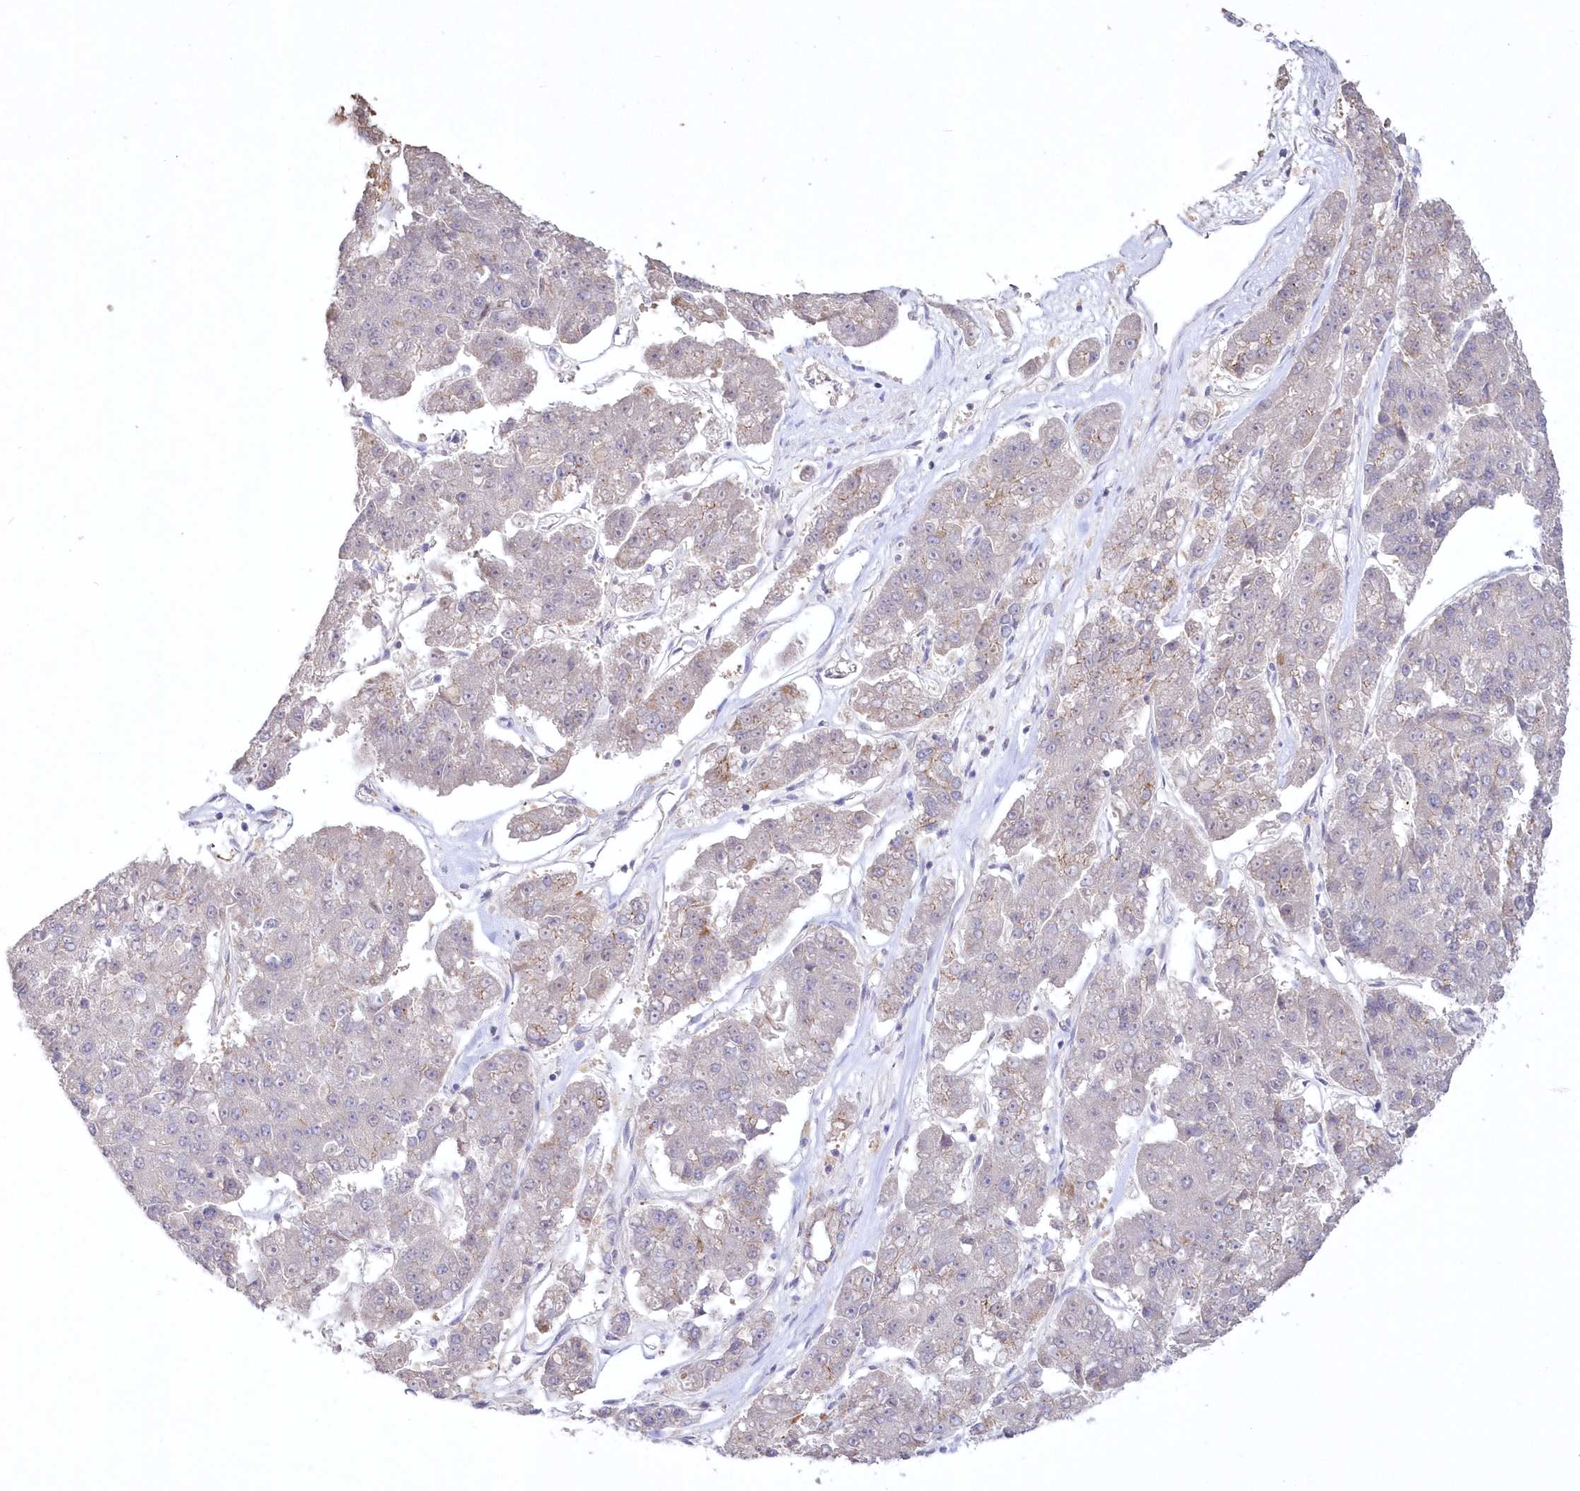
{"staining": {"intensity": "negative", "quantity": "none", "location": "none"}, "tissue": "pancreatic cancer", "cell_type": "Tumor cells", "image_type": "cancer", "snomed": [{"axis": "morphology", "description": "Adenocarcinoma, NOS"}, {"axis": "topography", "description": "Pancreas"}], "caption": "The histopathology image shows no staining of tumor cells in adenocarcinoma (pancreatic).", "gene": "WBP1L", "patient": {"sex": "male", "age": 50}}